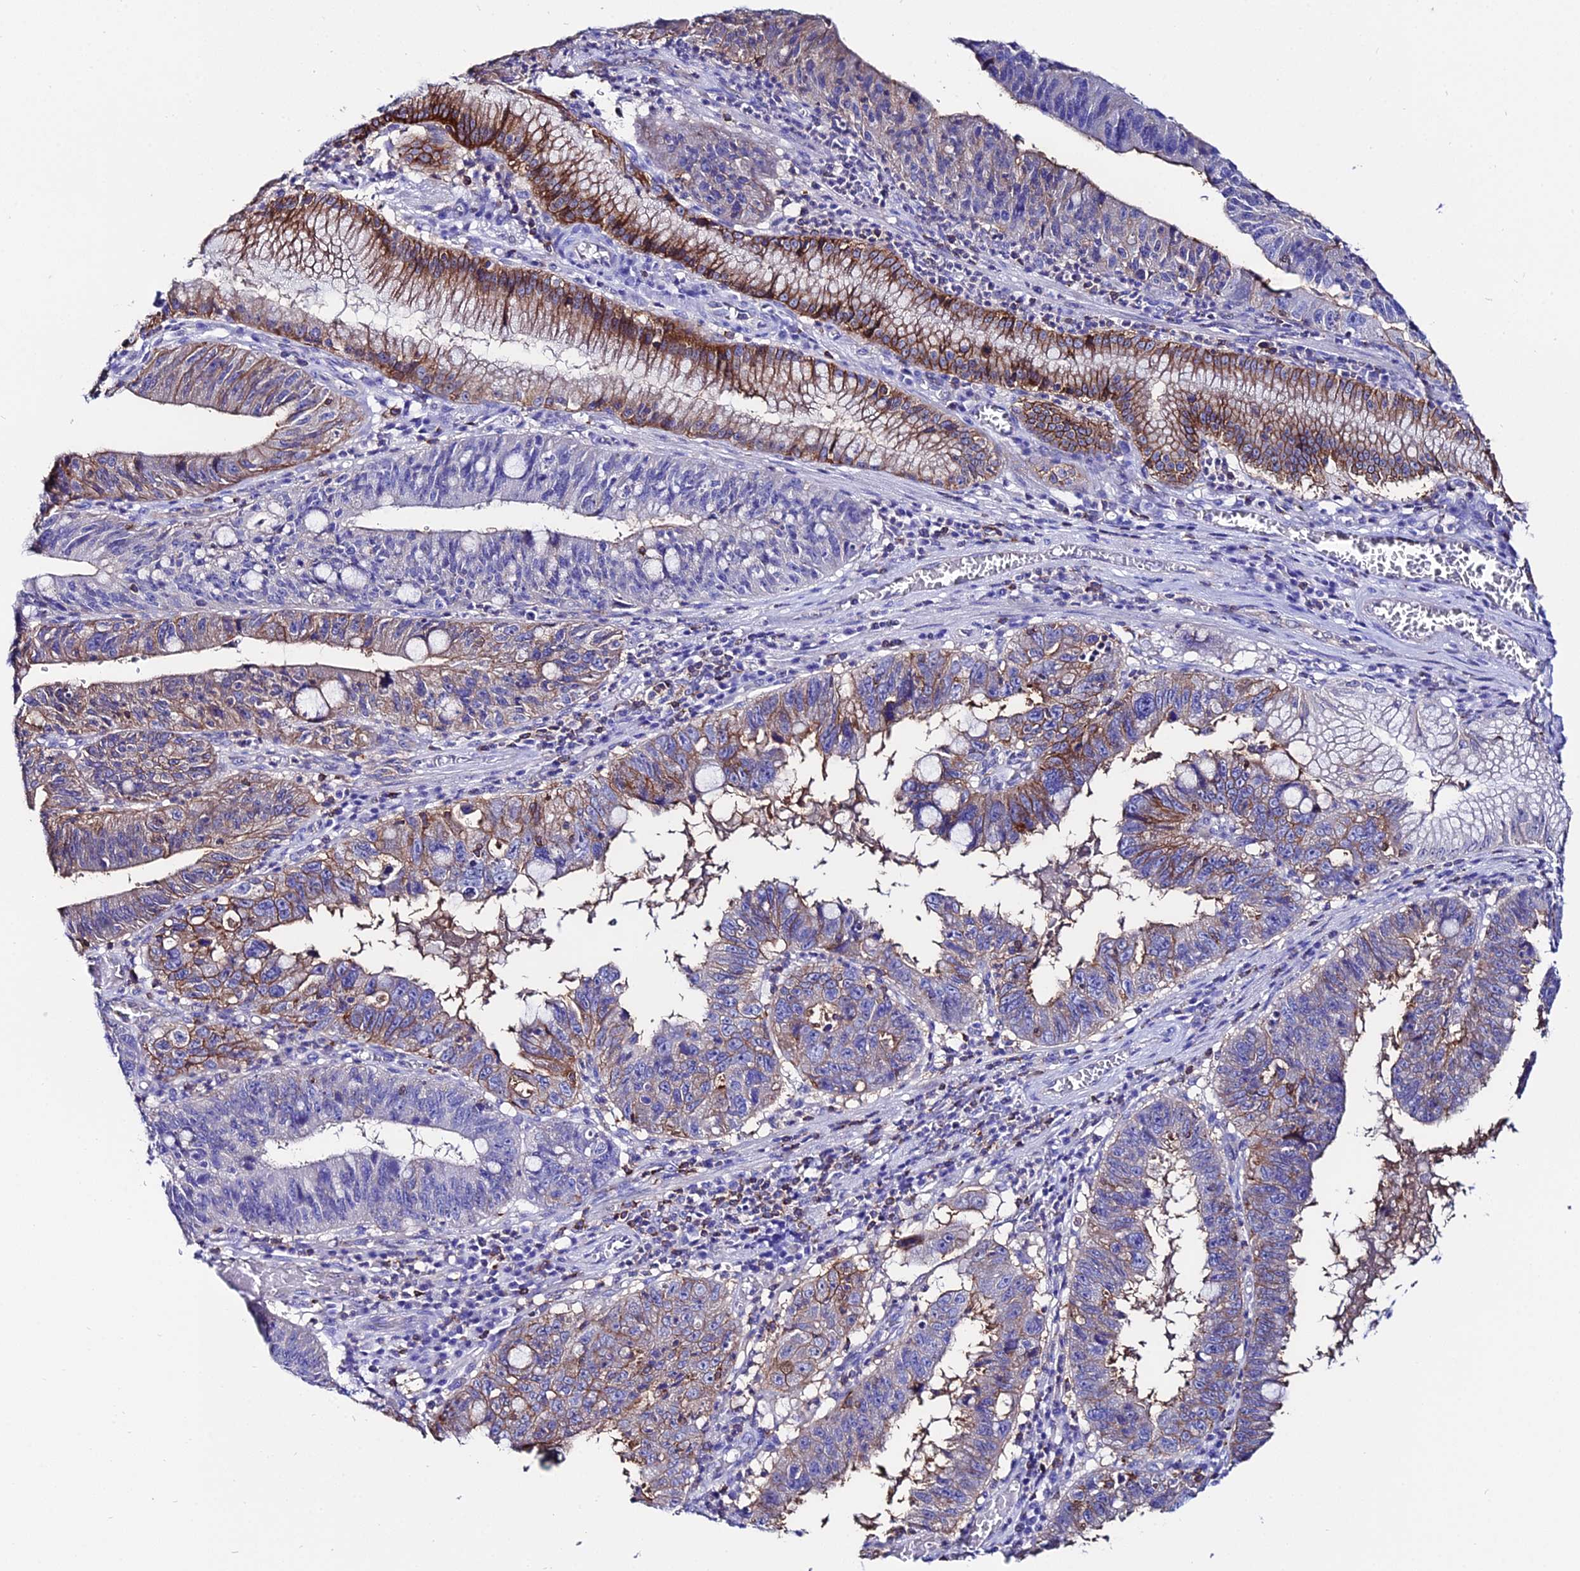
{"staining": {"intensity": "strong", "quantity": "25%-75%", "location": "cytoplasmic/membranous"}, "tissue": "stomach cancer", "cell_type": "Tumor cells", "image_type": "cancer", "snomed": [{"axis": "morphology", "description": "Adenocarcinoma, NOS"}, {"axis": "topography", "description": "Stomach"}], "caption": "Human stomach cancer stained for a protein (brown) displays strong cytoplasmic/membranous positive positivity in approximately 25%-75% of tumor cells.", "gene": "S100A16", "patient": {"sex": "male", "age": 59}}